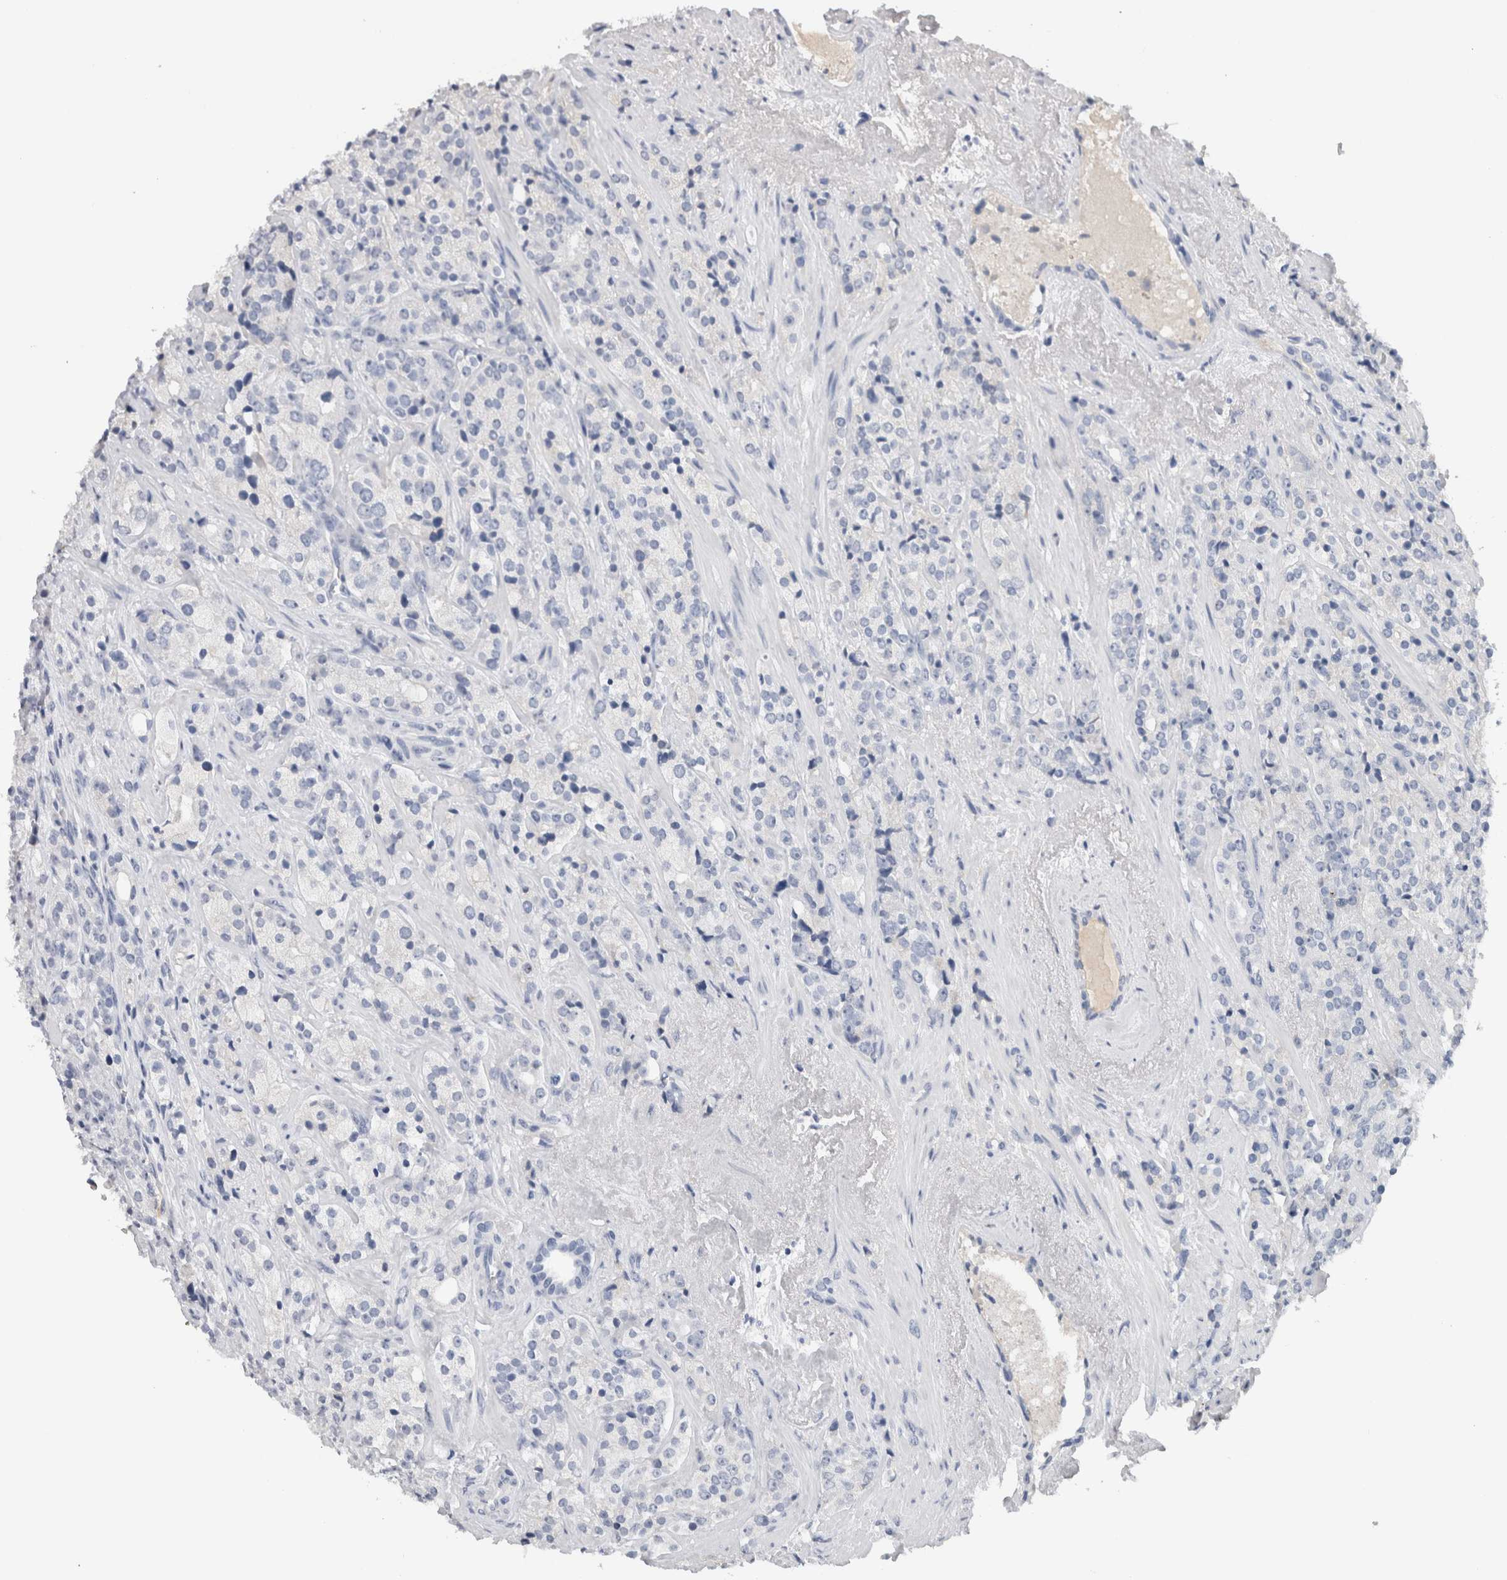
{"staining": {"intensity": "negative", "quantity": "none", "location": "none"}, "tissue": "prostate cancer", "cell_type": "Tumor cells", "image_type": "cancer", "snomed": [{"axis": "morphology", "description": "Adenocarcinoma, High grade"}, {"axis": "topography", "description": "Prostate"}], "caption": "The image reveals no significant positivity in tumor cells of prostate cancer (high-grade adenocarcinoma). Nuclei are stained in blue.", "gene": "FABP4", "patient": {"sex": "male", "age": 71}}